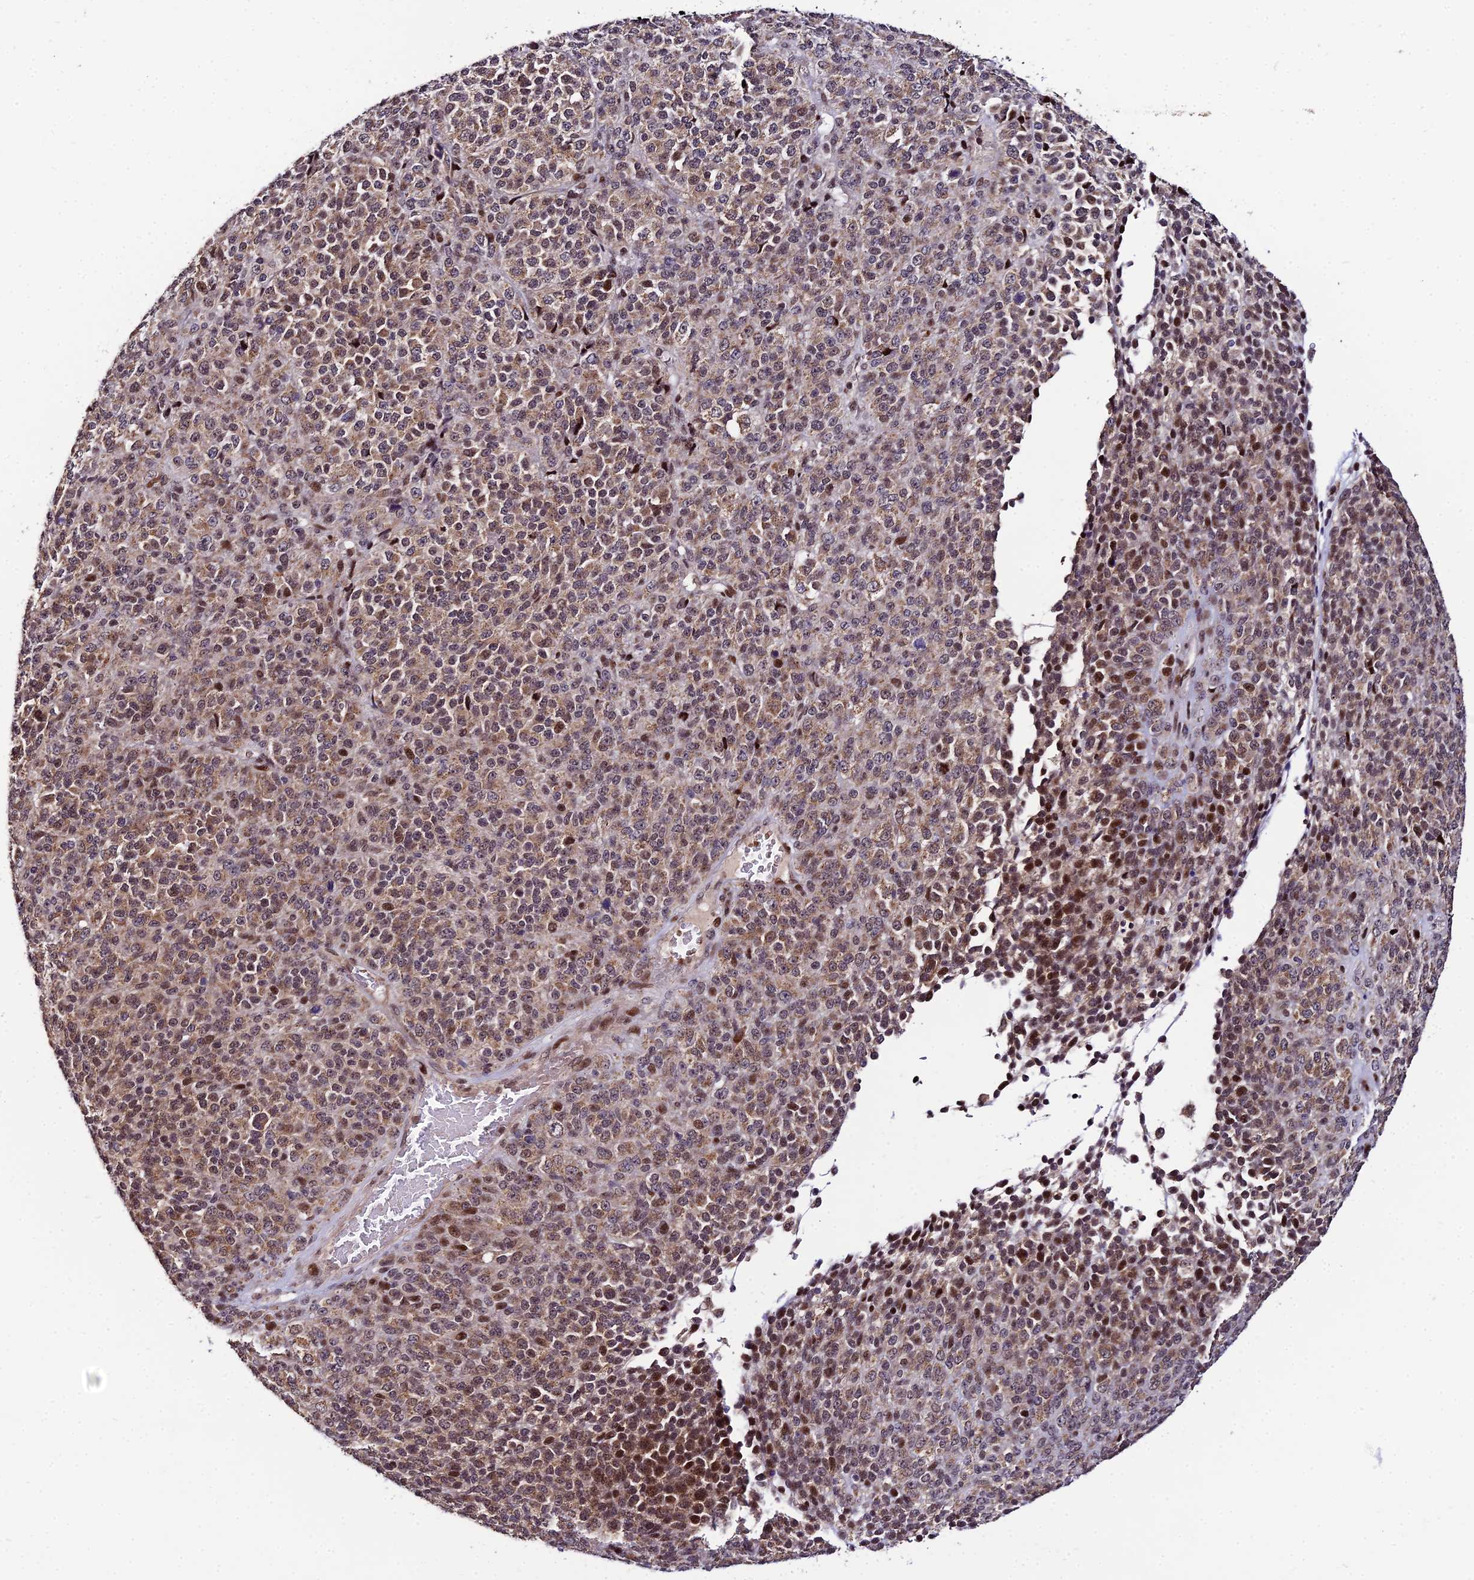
{"staining": {"intensity": "moderate", "quantity": ">75%", "location": "cytoplasmic/membranous,nuclear"}, "tissue": "melanoma", "cell_type": "Tumor cells", "image_type": "cancer", "snomed": [{"axis": "morphology", "description": "Malignant melanoma, Metastatic site"}, {"axis": "topography", "description": "Brain"}], "caption": "This is a micrograph of immunohistochemistry staining of melanoma, which shows moderate staining in the cytoplasmic/membranous and nuclear of tumor cells.", "gene": "CIB3", "patient": {"sex": "female", "age": 56}}